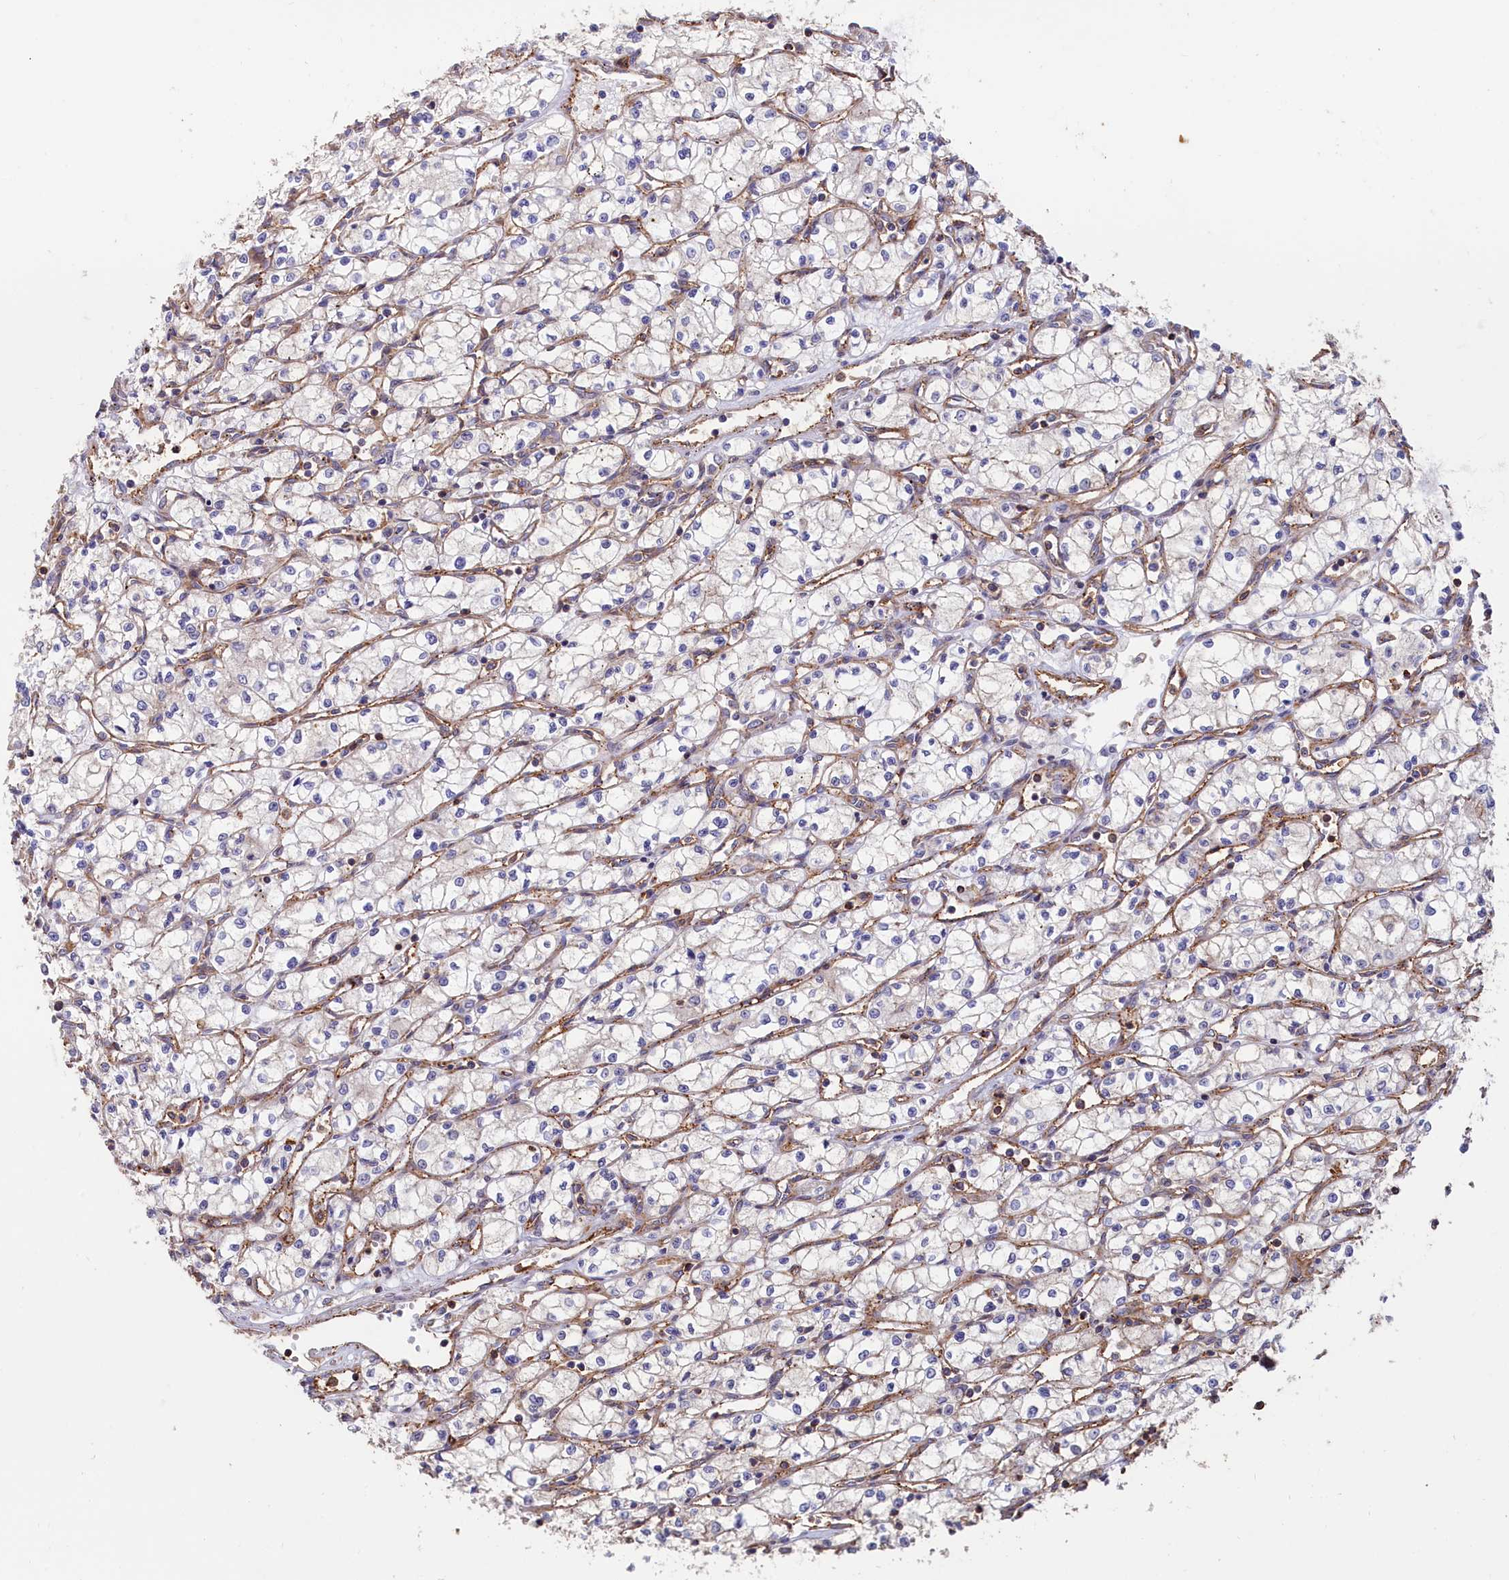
{"staining": {"intensity": "negative", "quantity": "none", "location": "none"}, "tissue": "renal cancer", "cell_type": "Tumor cells", "image_type": "cancer", "snomed": [{"axis": "morphology", "description": "Adenocarcinoma, NOS"}, {"axis": "topography", "description": "Kidney"}], "caption": "High power microscopy image of an IHC micrograph of renal adenocarcinoma, revealing no significant staining in tumor cells.", "gene": "ANKRD27", "patient": {"sex": "male", "age": 59}}